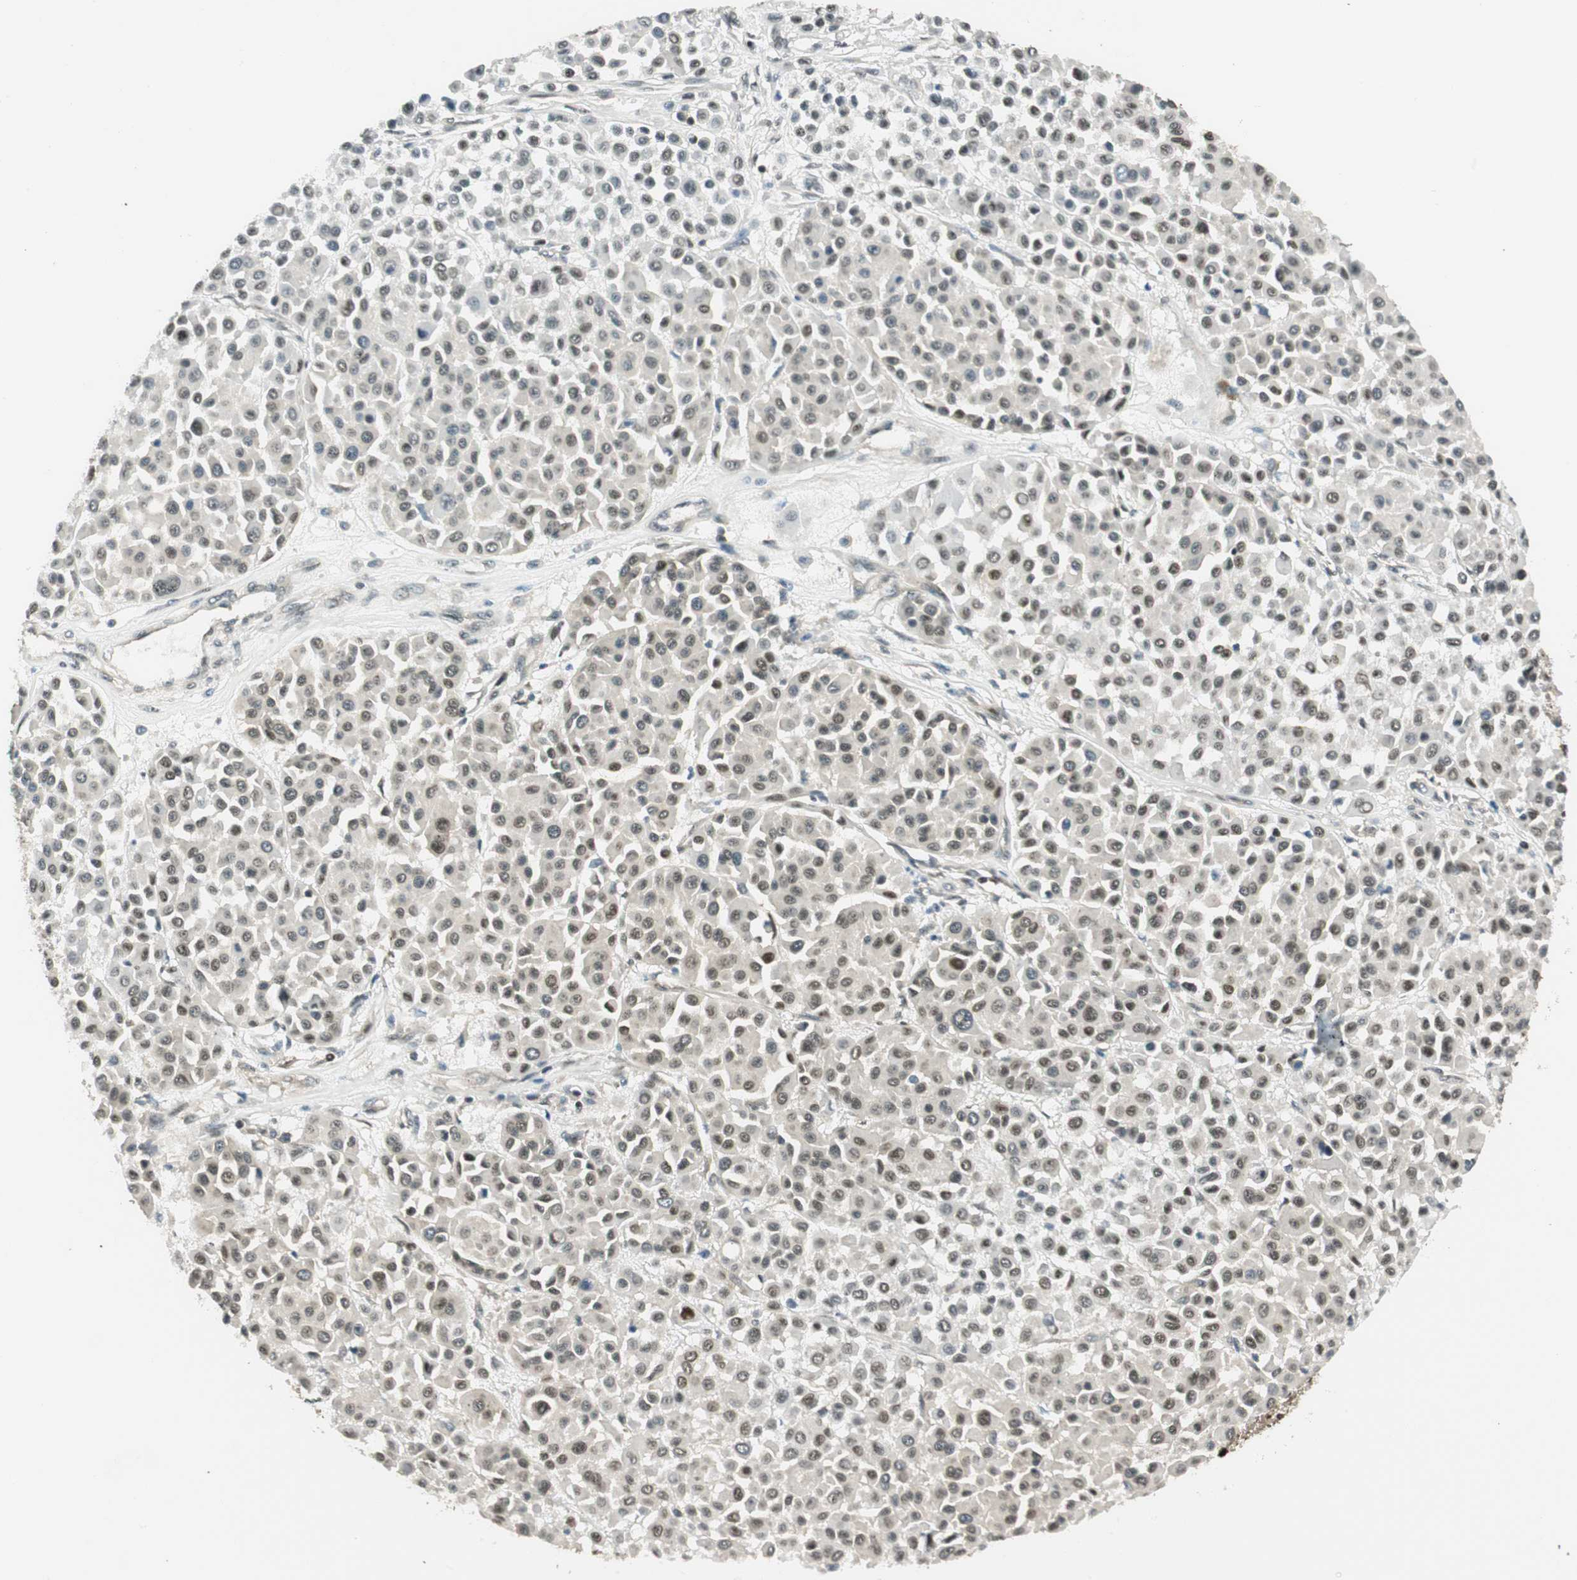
{"staining": {"intensity": "weak", "quantity": "25%-75%", "location": "nuclear"}, "tissue": "melanoma", "cell_type": "Tumor cells", "image_type": "cancer", "snomed": [{"axis": "morphology", "description": "Malignant melanoma, Metastatic site"}, {"axis": "topography", "description": "Soft tissue"}], "caption": "Malignant melanoma (metastatic site) stained with DAB (3,3'-diaminobenzidine) immunohistochemistry (IHC) reveals low levels of weak nuclear expression in approximately 25%-75% of tumor cells.", "gene": "RING1", "patient": {"sex": "male", "age": 41}}